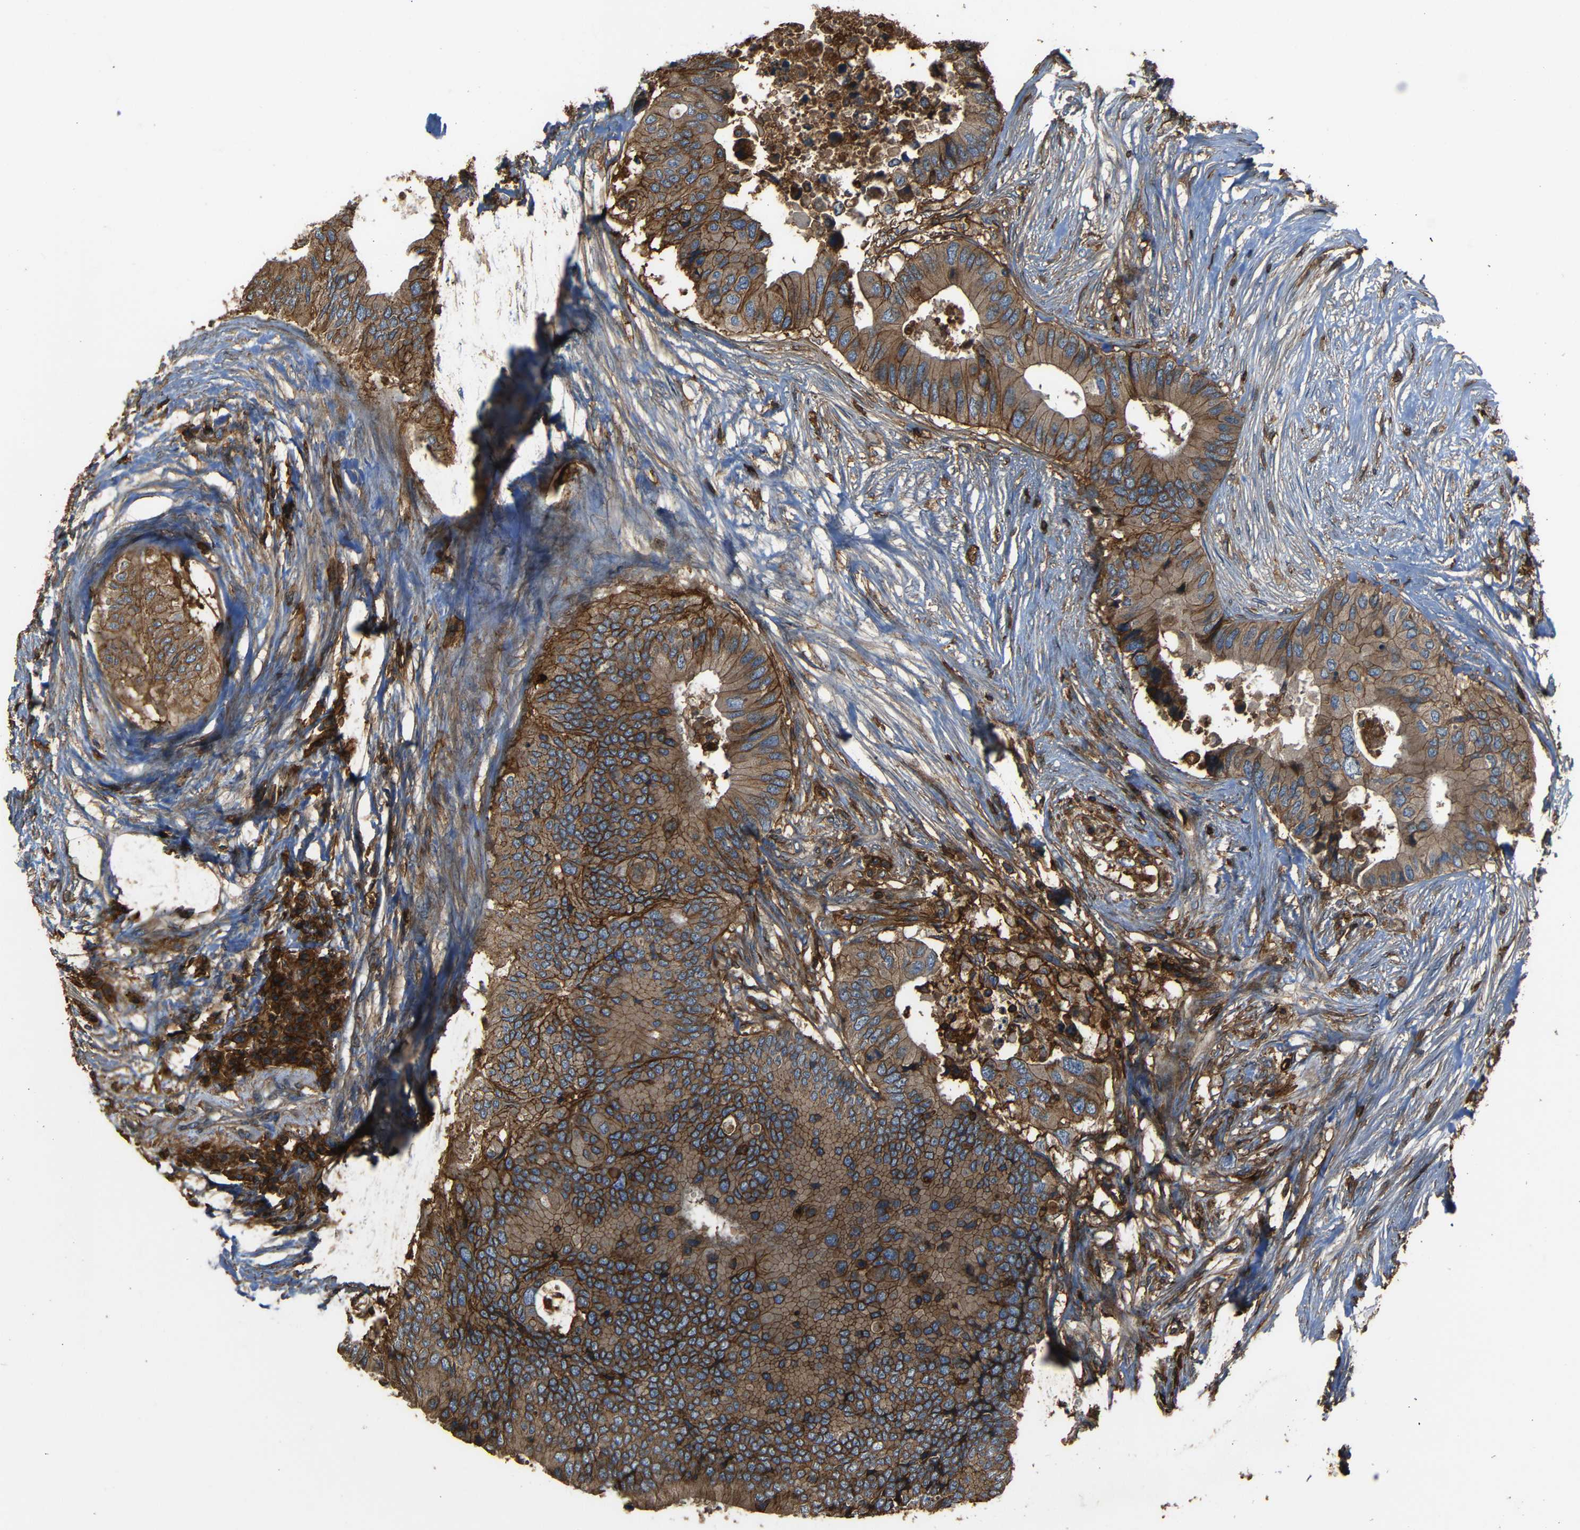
{"staining": {"intensity": "moderate", "quantity": ">75%", "location": "cytoplasmic/membranous"}, "tissue": "colorectal cancer", "cell_type": "Tumor cells", "image_type": "cancer", "snomed": [{"axis": "morphology", "description": "Adenocarcinoma, NOS"}, {"axis": "topography", "description": "Colon"}], "caption": "Colorectal cancer (adenocarcinoma) was stained to show a protein in brown. There is medium levels of moderate cytoplasmic/membranous expression in approximately >75% of tumor cells.", "gene": "ADGRE5", "patient": {"sex": "male", "age": 71}}